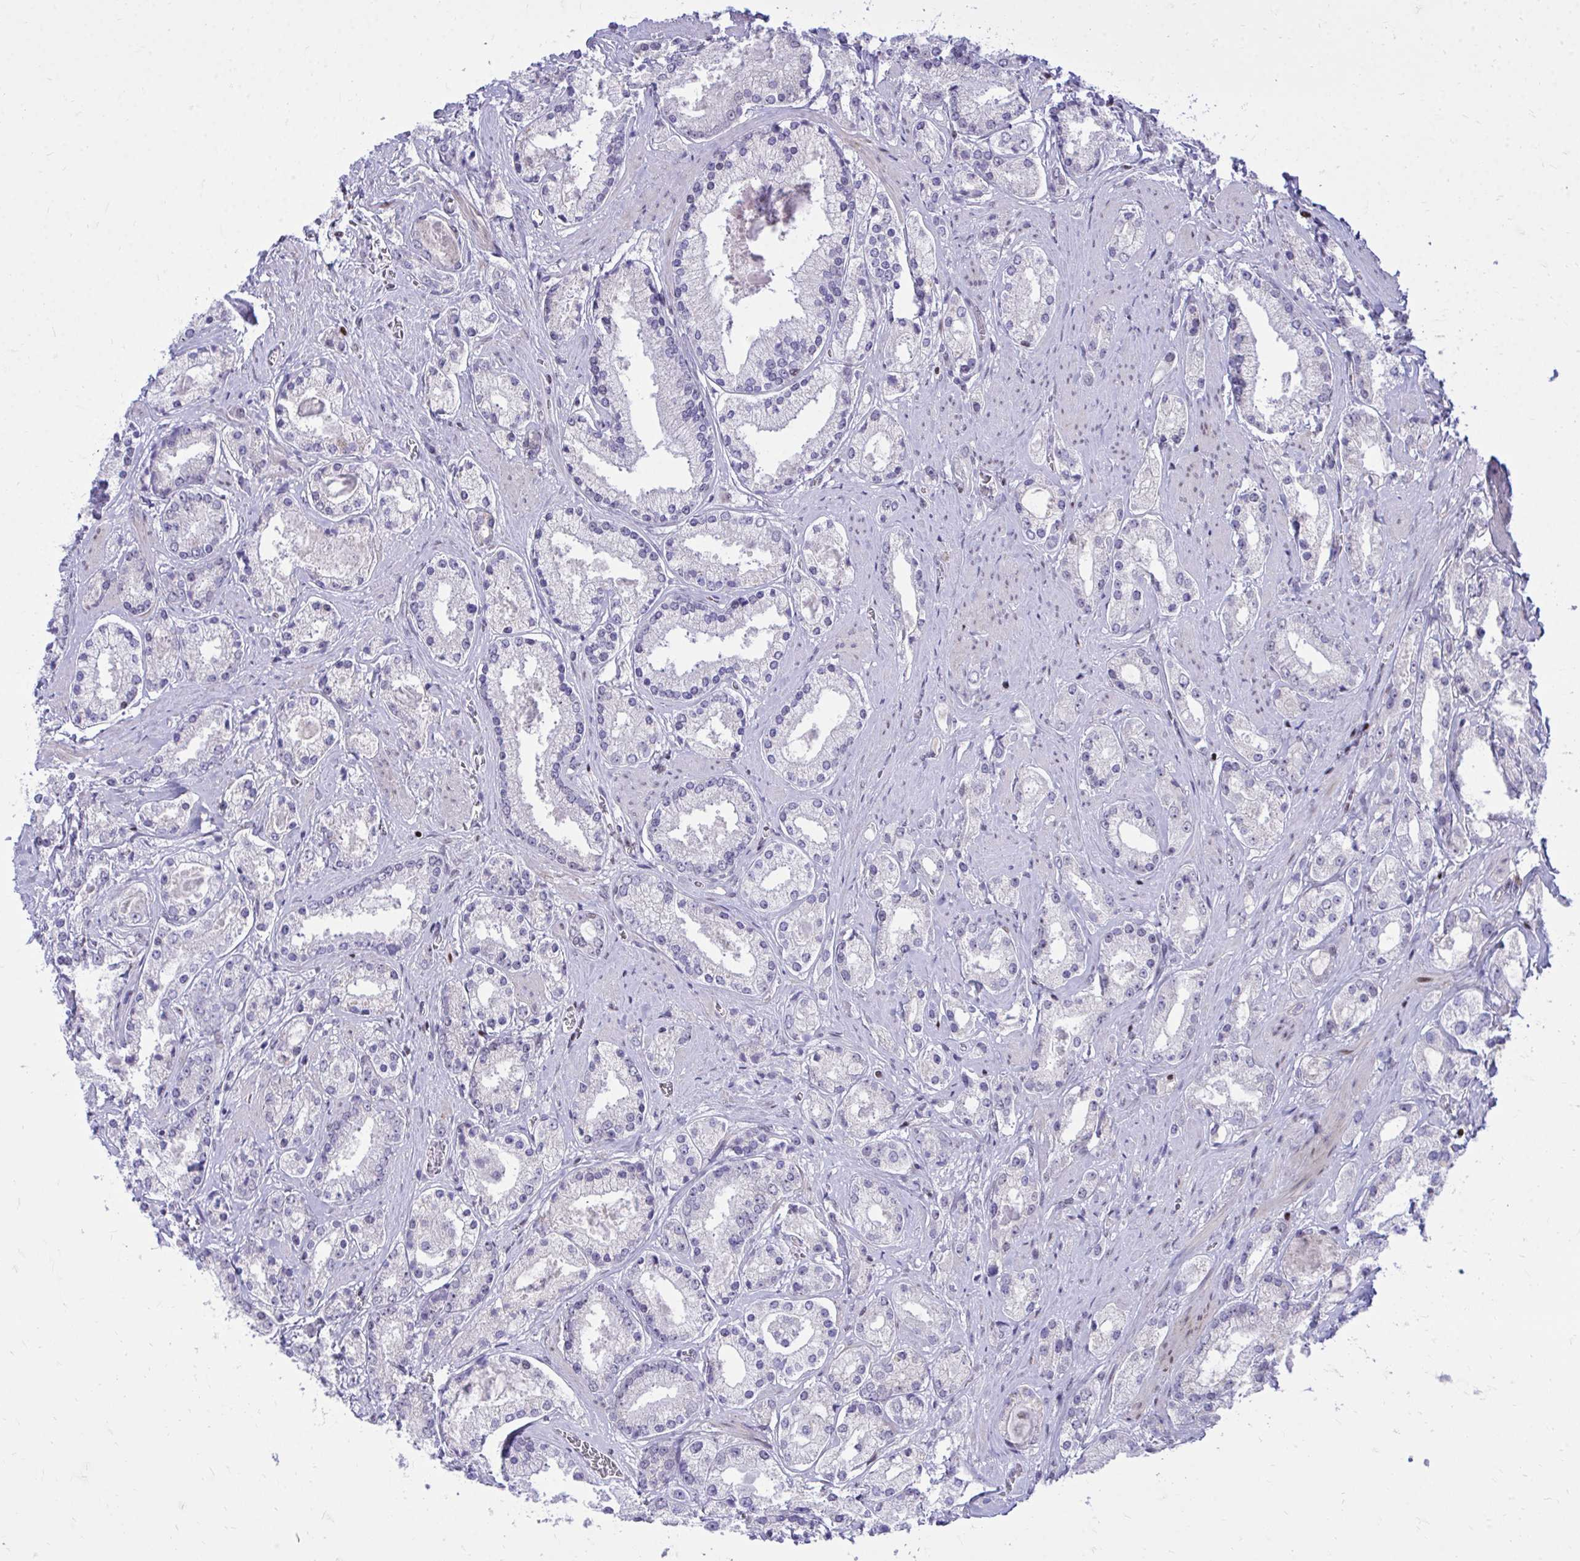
{"staining": {"intensity": "negative", "quantity": "none", "location": "none"}, "tissue": "prostate cancer", "cell_type": "Tumor cells", "image_type": "cancer", "snomed": [{"axis": "morphology", "description": "Adenocarcinoma, High grade"}, {"axis": "topography", "description": "Prostate"}], "caption": "Immunohistochemistry (IHC) of human prostate cancer displays no staining in tumor cells. Nuclei are stained in blue.", "gene": "C14orf39", "patient": {"sex": "male", "age": 67}}